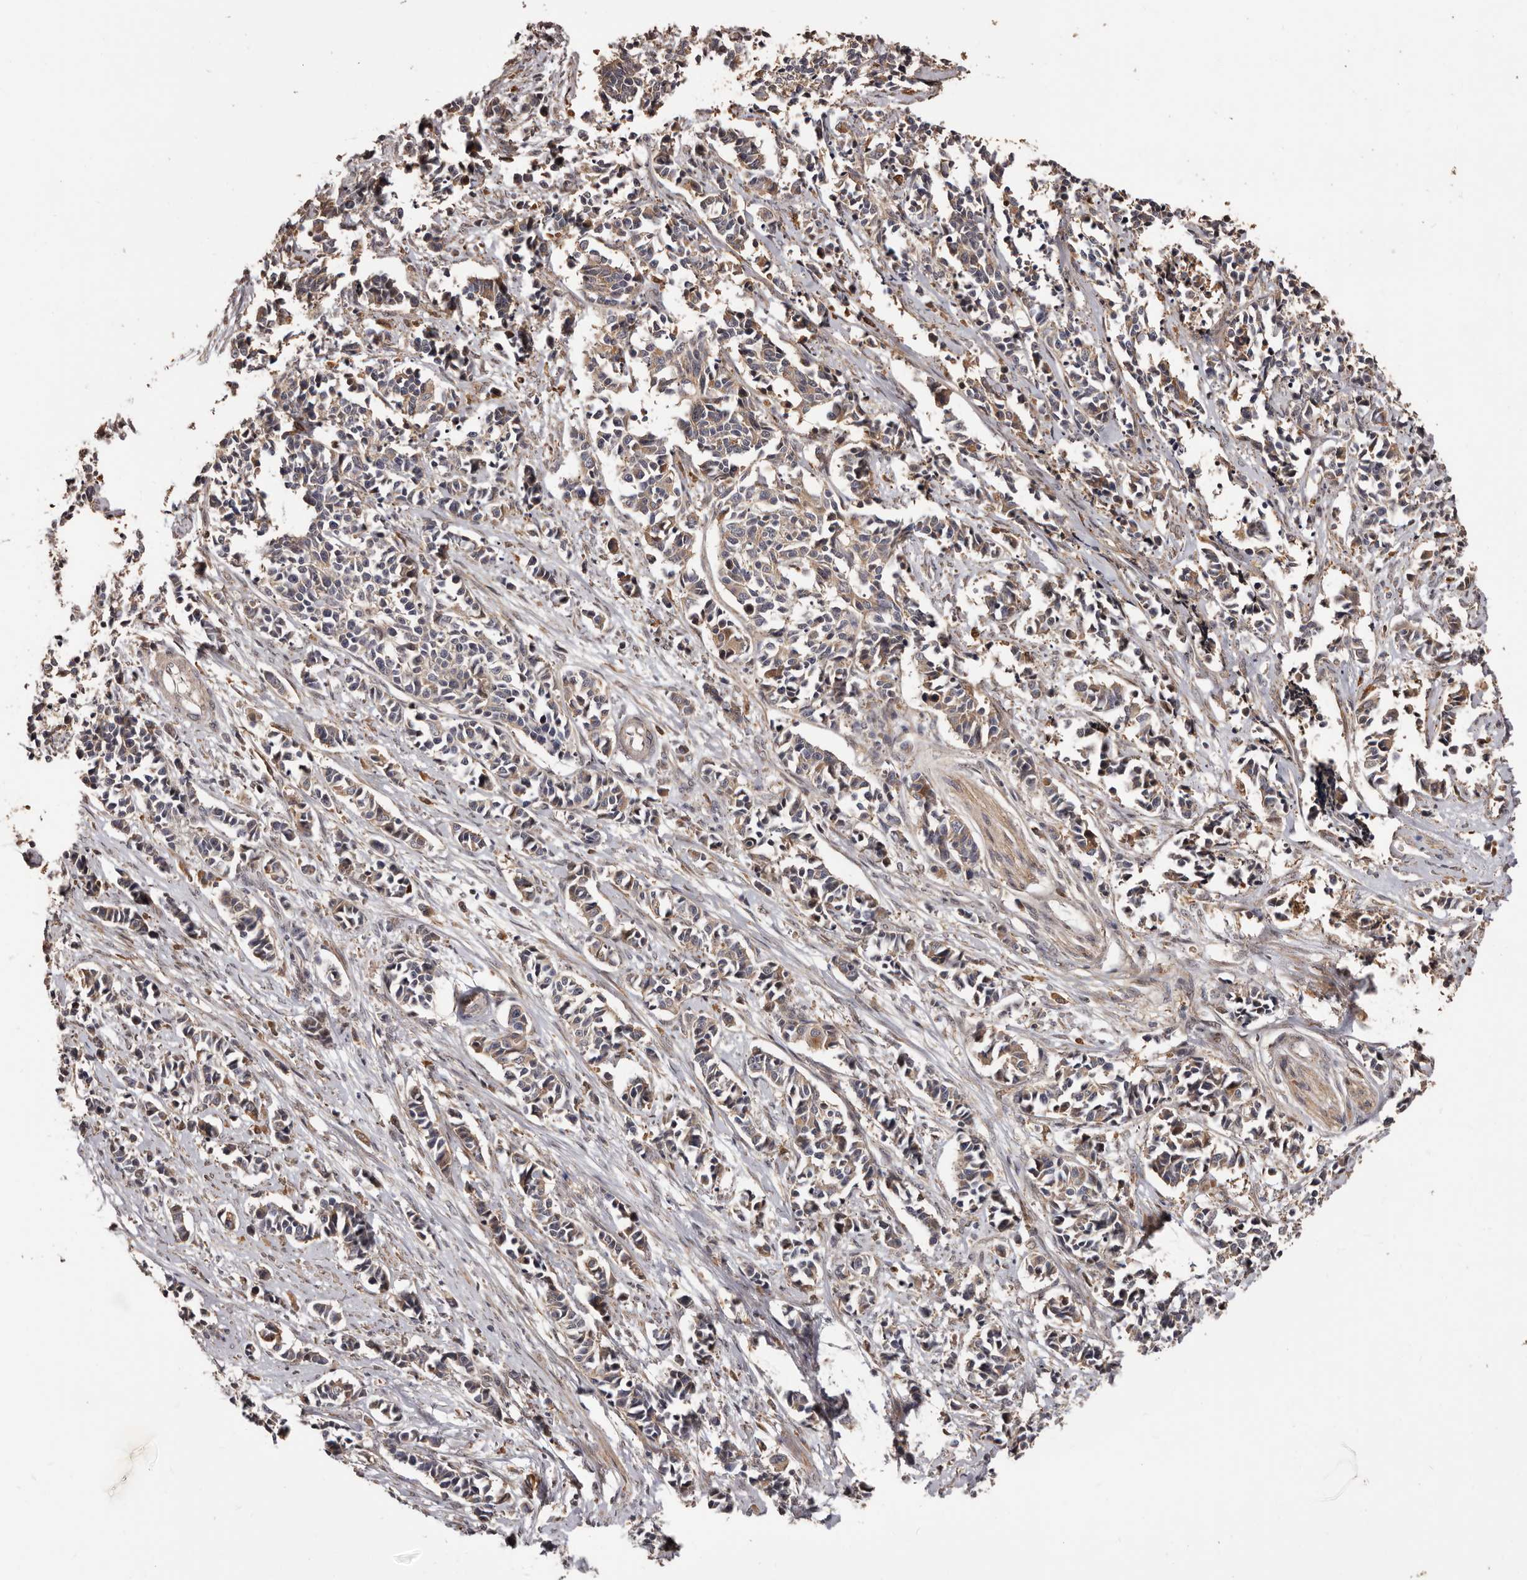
{"staining": {"intensity": "weak", "quantity": ">75%", "location": "cytoplasmic/membranous"}, "tissue": "cervical cancer", "cell_type": "Tumor cells", "image_type": "cancer", "snomed": [{"axis": "morphology", "description": "Normal tissue, NOS"}, {"axis": "morphology", "description": "Squamous cell carcinoma, NOS"}, {"axis": "topography", "description": "Cervix"}], "caption": "Cervical squamous cell carcinoma stained with DAB (3,3'-diaminobenzidine) immunohistochemistry (IHC) shows low levels of weak cytoplasmic/membranous expression in about >75% of tumor cells.", "gene": "ZCCHC7", "patient": {"sex": "female", "age": 35}}